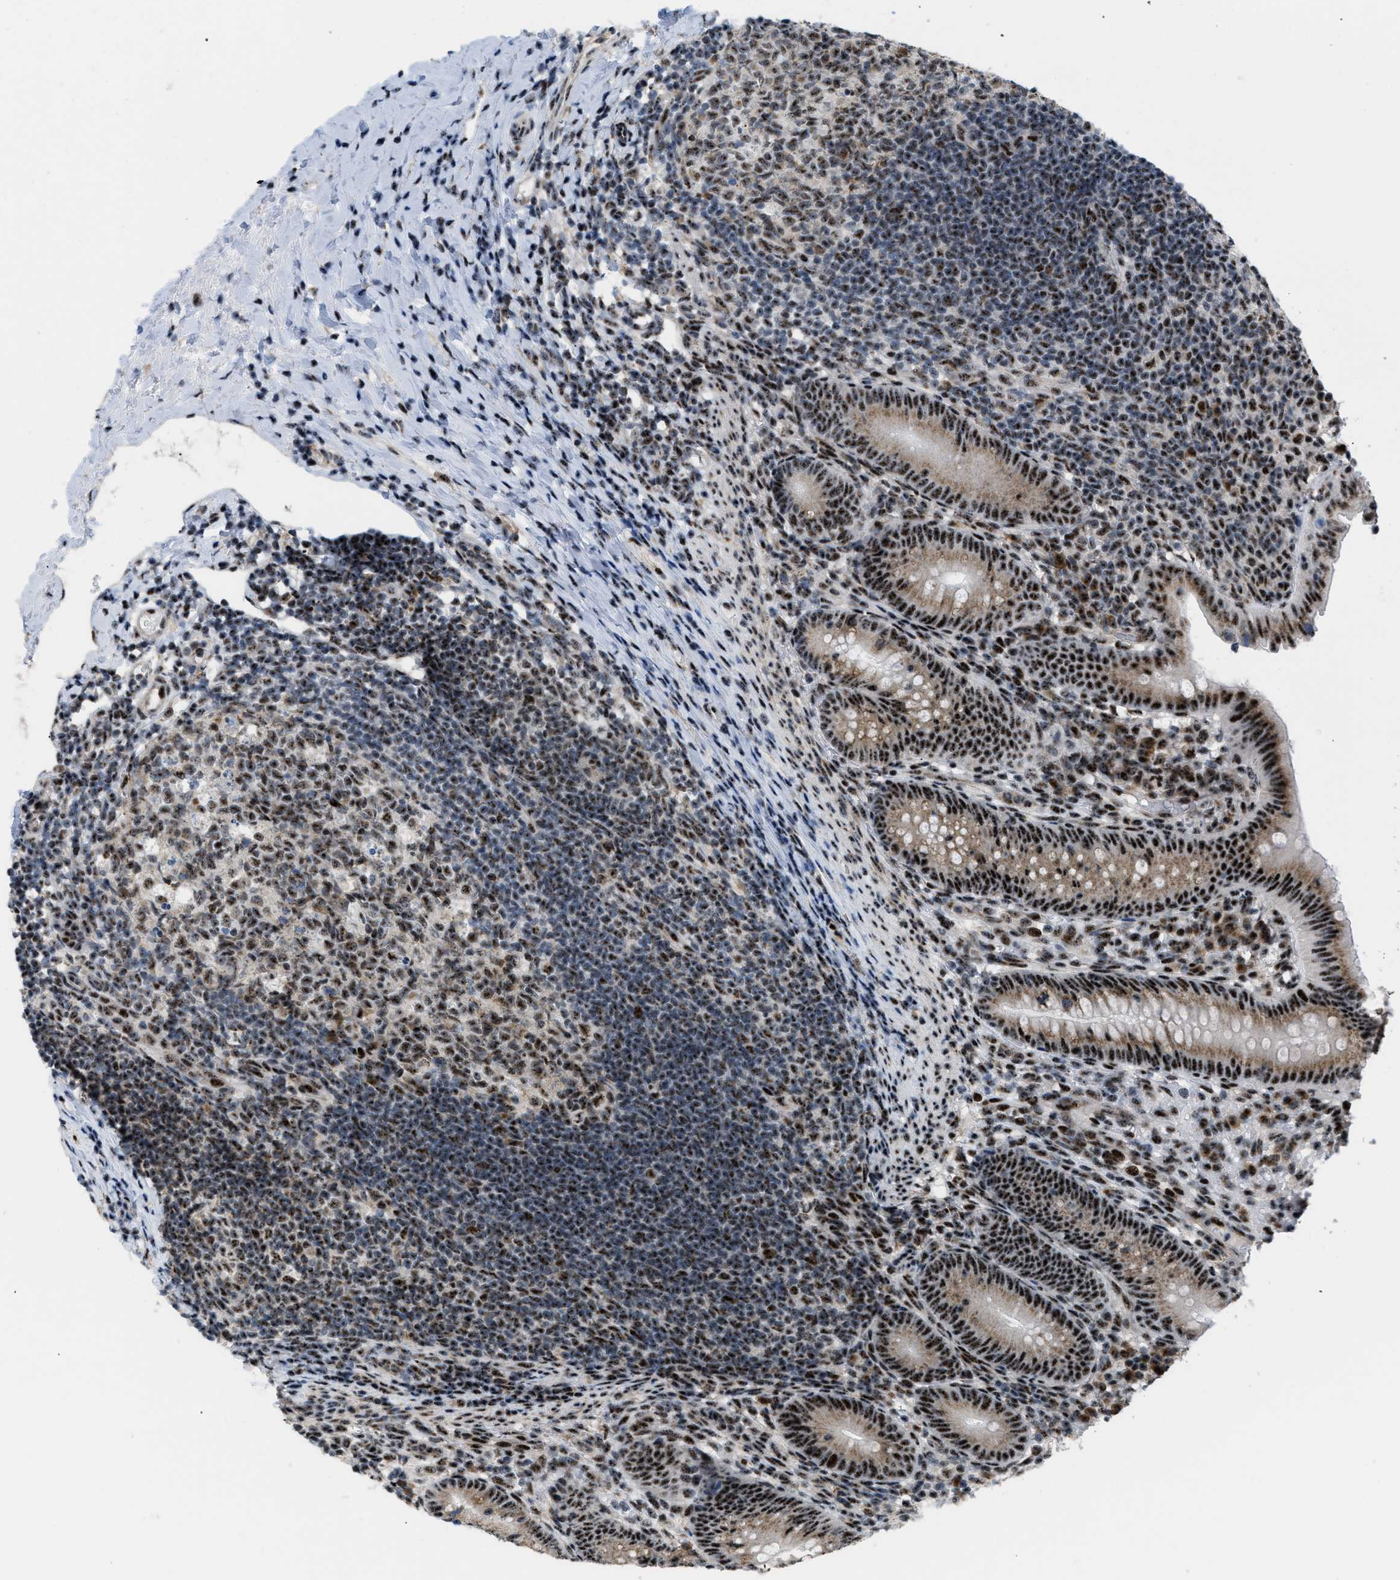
{"staining": {"intensity": "strong", "quantity": ">75%", "location": "nuclear"}, "tissue": "appendix", "cell_type": "Glandular cells", "image_type": "normal", "snomed": [{"axis": "morphology", "description": "Normal tissue, NOS"}, {"axis": "topography", "description": "Appendix"}], "caption": "Appendix stained for a protein shows strong nuclear positivity in glandular cells.", "gene": "CDR2", "patient": {"sex": "male", "age": 1}}